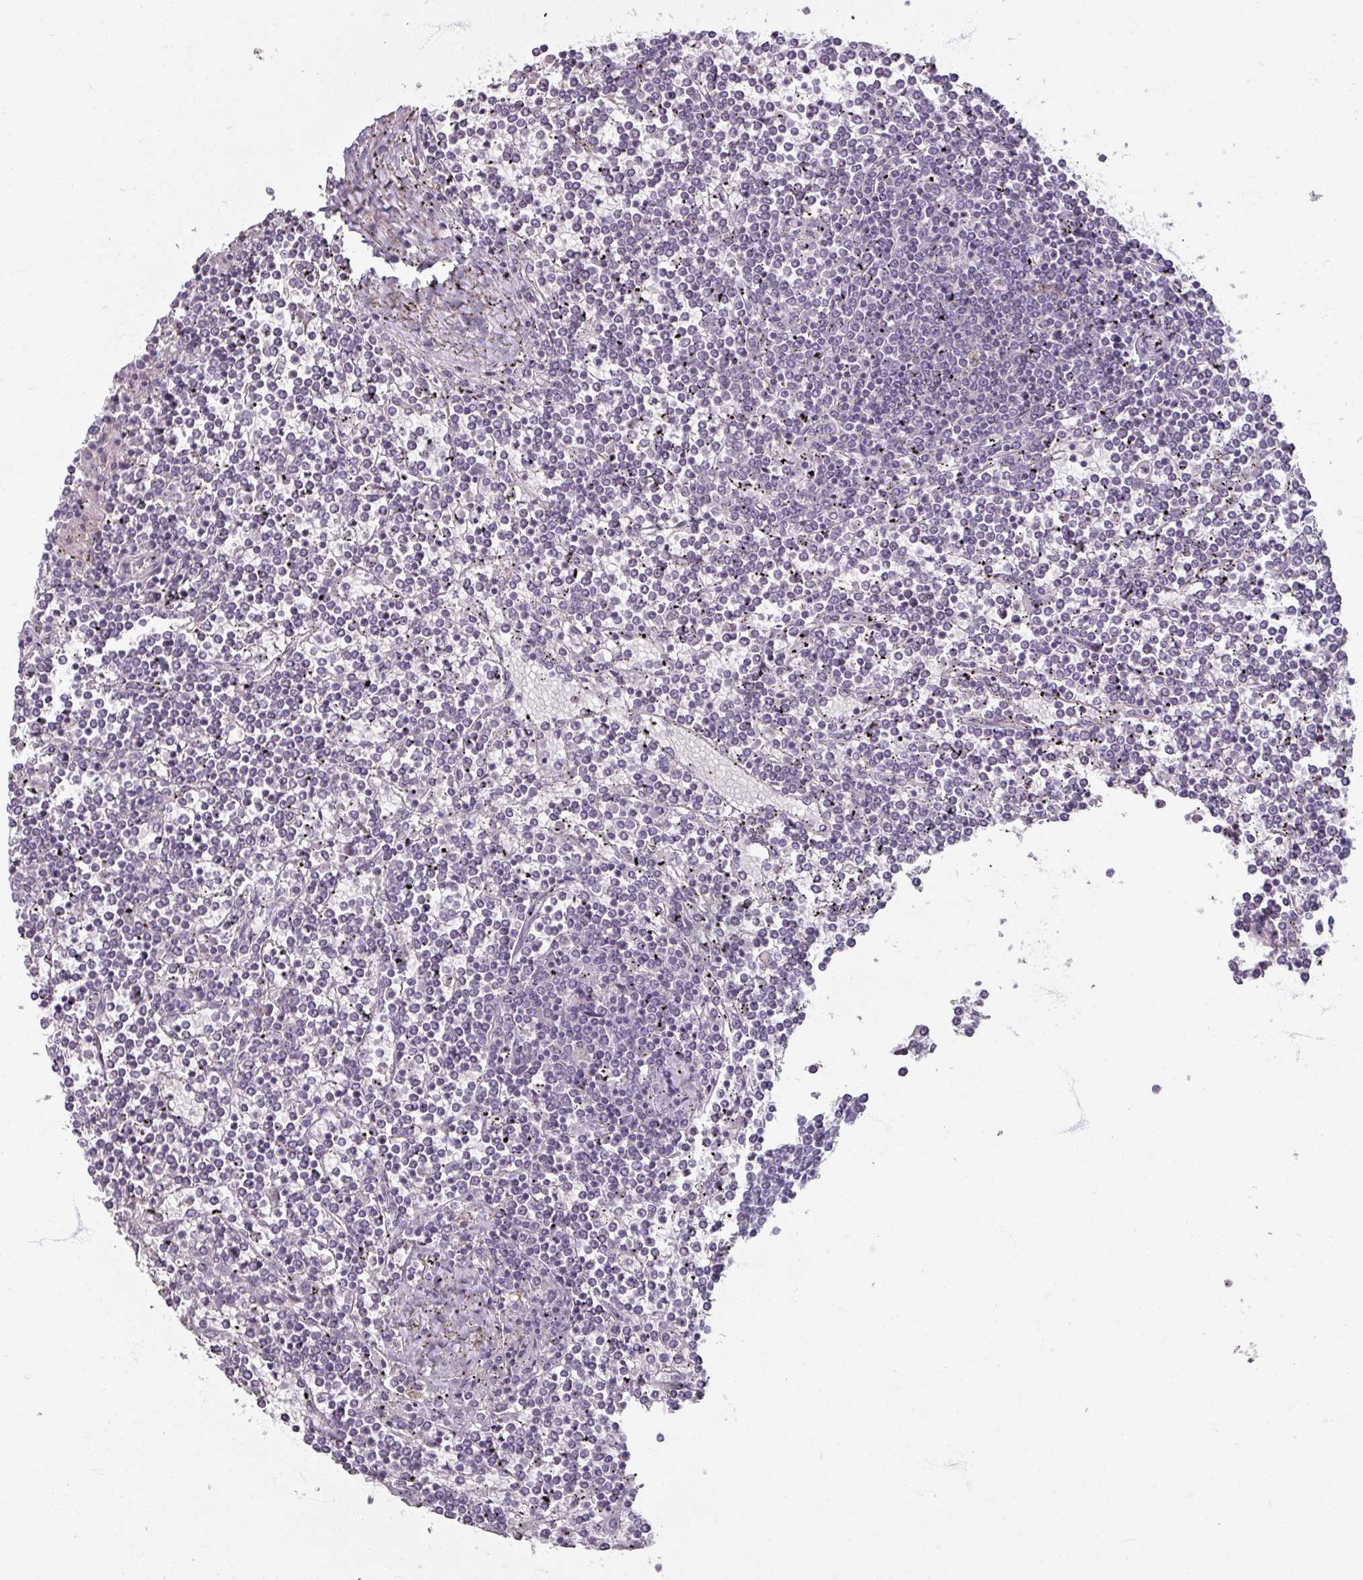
{"staining": {"intensity": "negative", "quantity": "none", "location": "none"}, "tissue": "lymphoma", "cell_type": "Tumor cells", "image_type": "cancer", "snomed": [{"axis": "morphology", "description": "Malignant lymphoma, non-Hodgkin's type, Low grade"}, {"axis": "topography", "description": "Spleen"}], "caption": "DAB immunohistochemical staining of human malignant lymphoma, non-Hodgkin's type (low-grade) demonstrates no significant staining in tumor cells. (Stains: DAB IHC with hematoxylin counter stain, Microscopy: brightfield microscopy at high magnification).", "gene": "SOX11", "patient": {"sex": "female", "age": 19}}